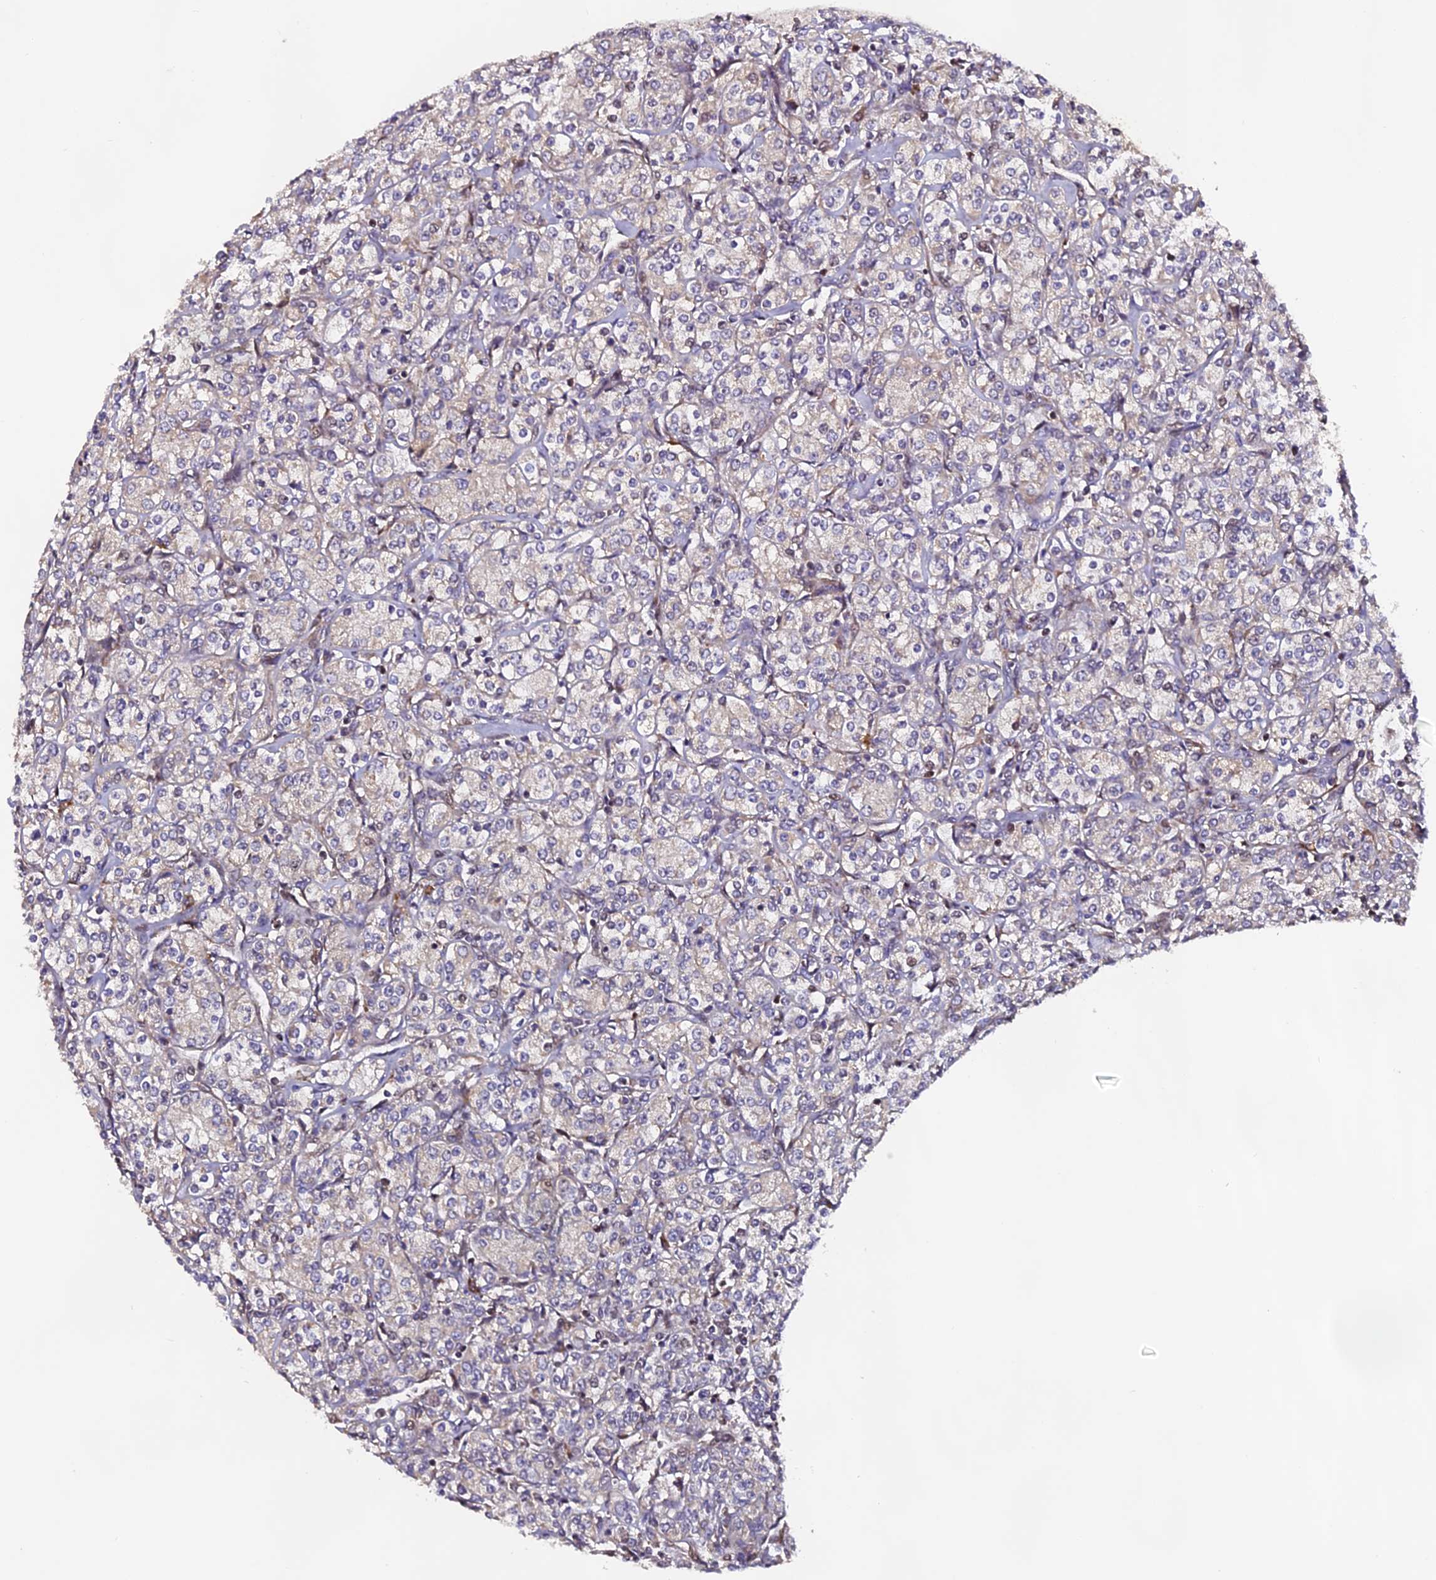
{"staining": {"intensity": "negative", "quantity": "none", "location": "none"}, "tissue": "renal cancer", "cell_type": "Tumor cells", "image_type": "cancer", "snomed": [{"axis": "morphology", "description": "Adenocarcinoma, NOS"}, {"axis": "topography", "description": "Kidney"}], "caption": "A high-resolution micrograph shows immunohistochemistry staining of renal adenocarcinoma, which displays no significant expression in tumor cells.", "gene": "RAB28", "patient": {"sex": "male", "age": 77}}